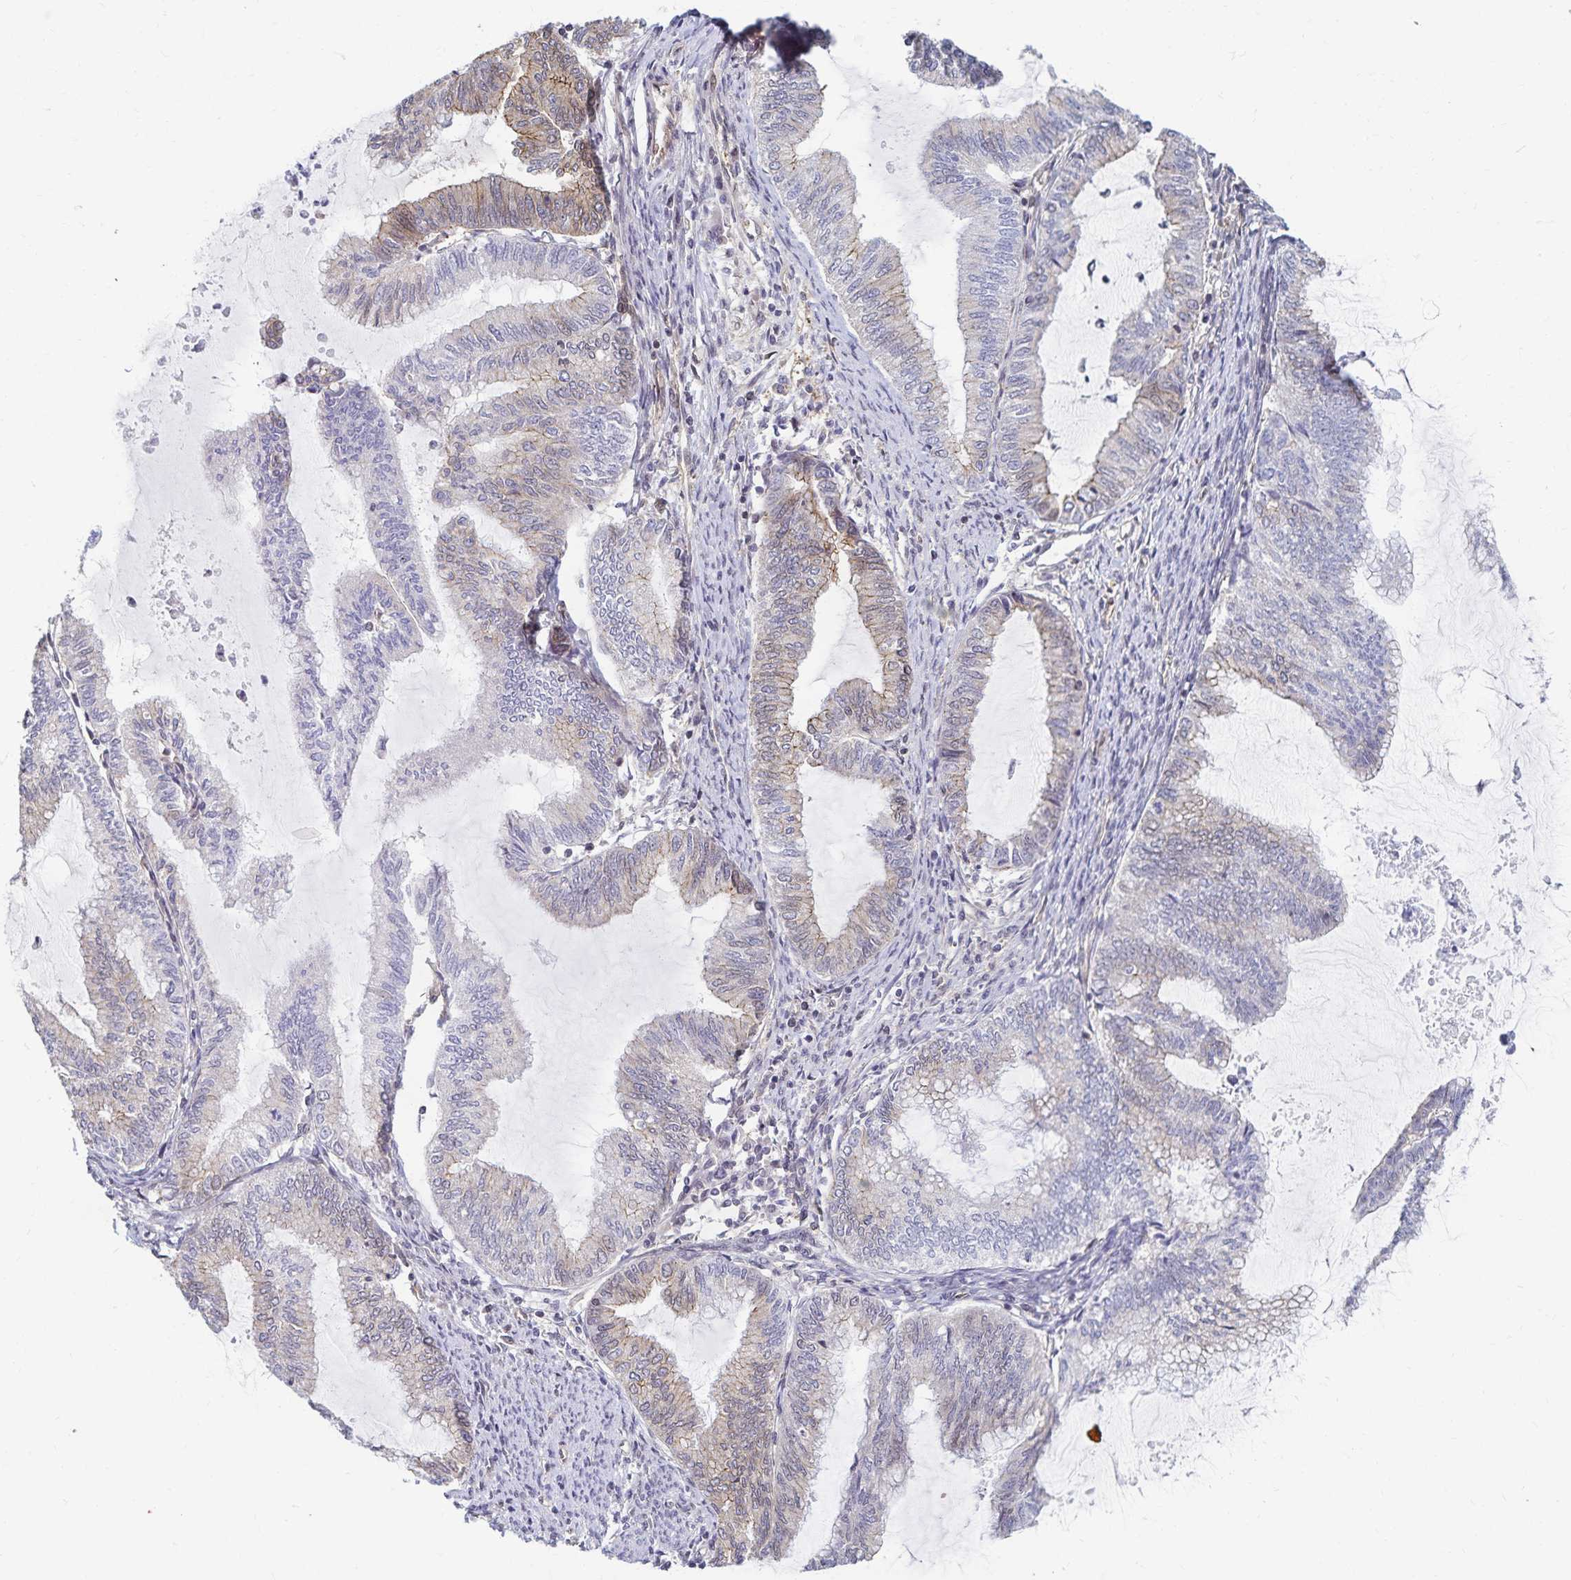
{"staining": {"intensity": "negative", "quantity": "none", "location": "none"}, "tissue": "endometrial cancer", "cell_type": "Tumor cells", "image_type": "cancer", "snomed": [{"axis": "morphology", "description": "Adenocarcinoma, NOS"}, {"axis": "topography", "description": "Endometrium"}], "caption": "This is a photomicrograph of immunohistochemistry staining of endometrial adenocarcinoma, which shows no staining in tumor cells. (DAB immunohistochemistry with hematoxylin counter stain).", "gene": "RAB9B", "patient": {"sex": "female", "age": 79}}